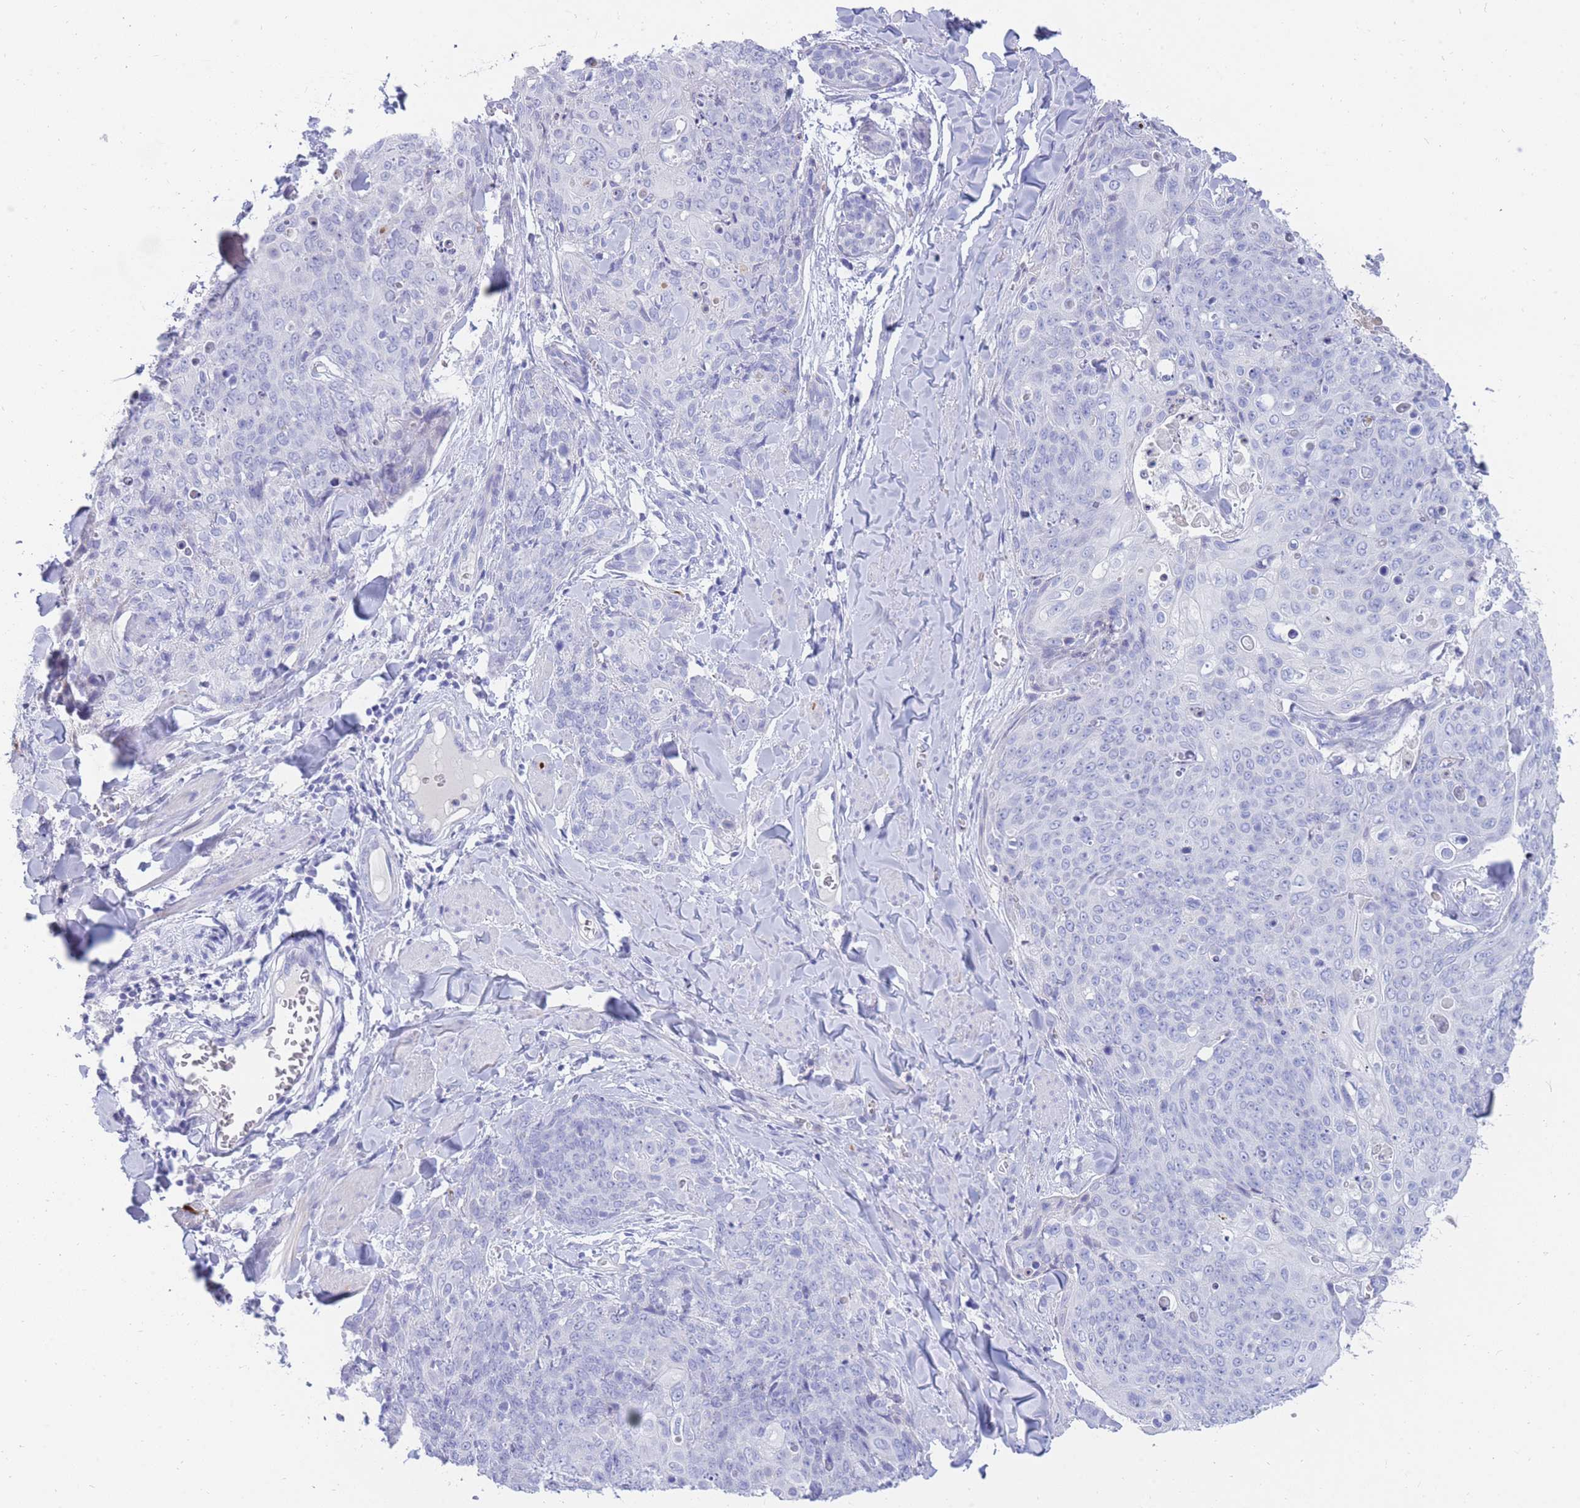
{"staining": {"intensity": "negative", "quantity": "none", "location": "none"}, "tissue": "skin cancer", "cell_type": "Tumor cells", "image_type": "cancer", "snomed": [{"axis": "morphology", "description": "Squamous cell carcinoma, NOS"}, {"axis": "topography", "description": "Skin"}, {"axis": "topography", "description": "Vulva"}], "caption": "An image of human squamous cell carcinoma (skin) is negative for staining in tumor cells.", "gene": "NKX1-2", "patient": {"sex": "female", "age": 85}}